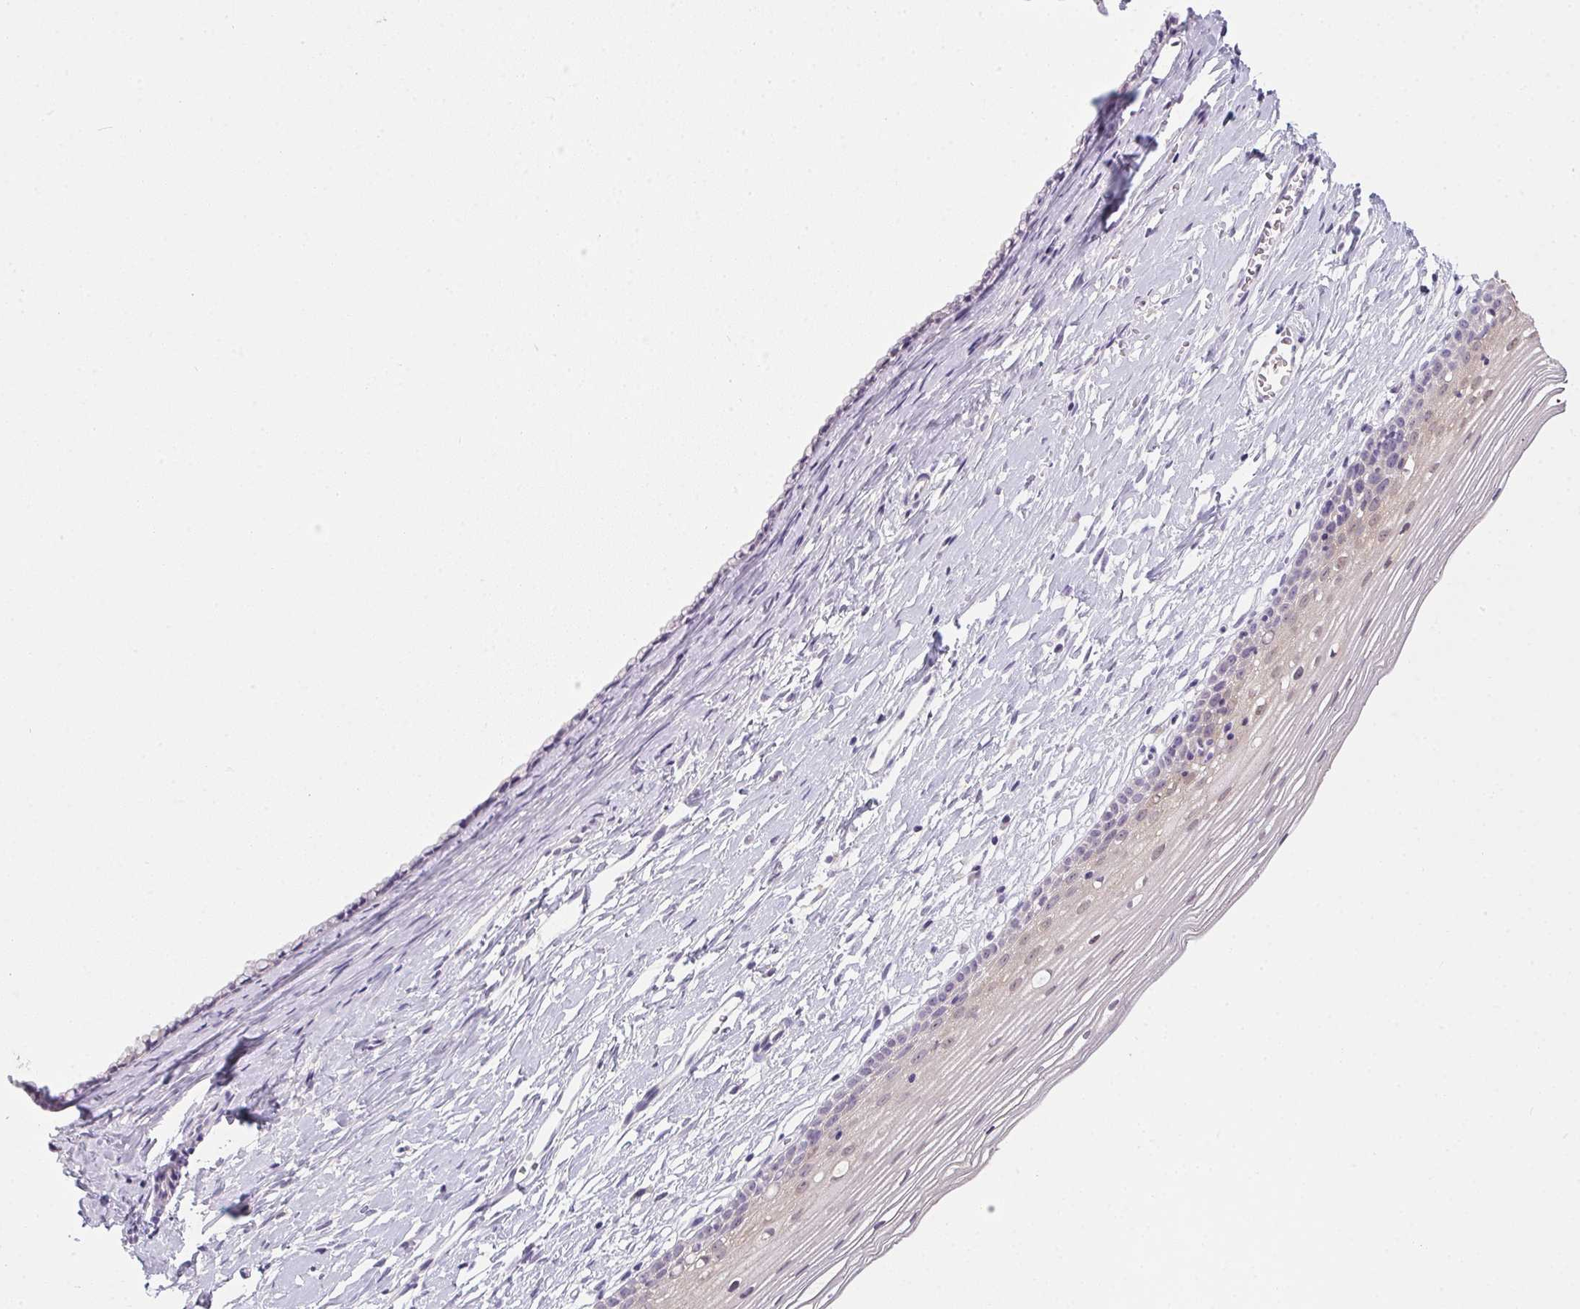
{"staining": {"intensity": "negative", "quantity": "none", "location": "none"}, "tissue": "cervix", "cell_type": "Glandular cells", "image_type": "normal", "snomed": [{"axis": "morphology", "description": "Normal tissue, NOS"}, {"axis": "topography", "description": "Cervix"}], "caption": "High power microscopy histopathology image of an immunohistochemistry micrograph of benign cervix, revealing no significant staining in glandular cells.", "gene": "DNAJC5G", "patient": {"sex": "female", "age": 40}}